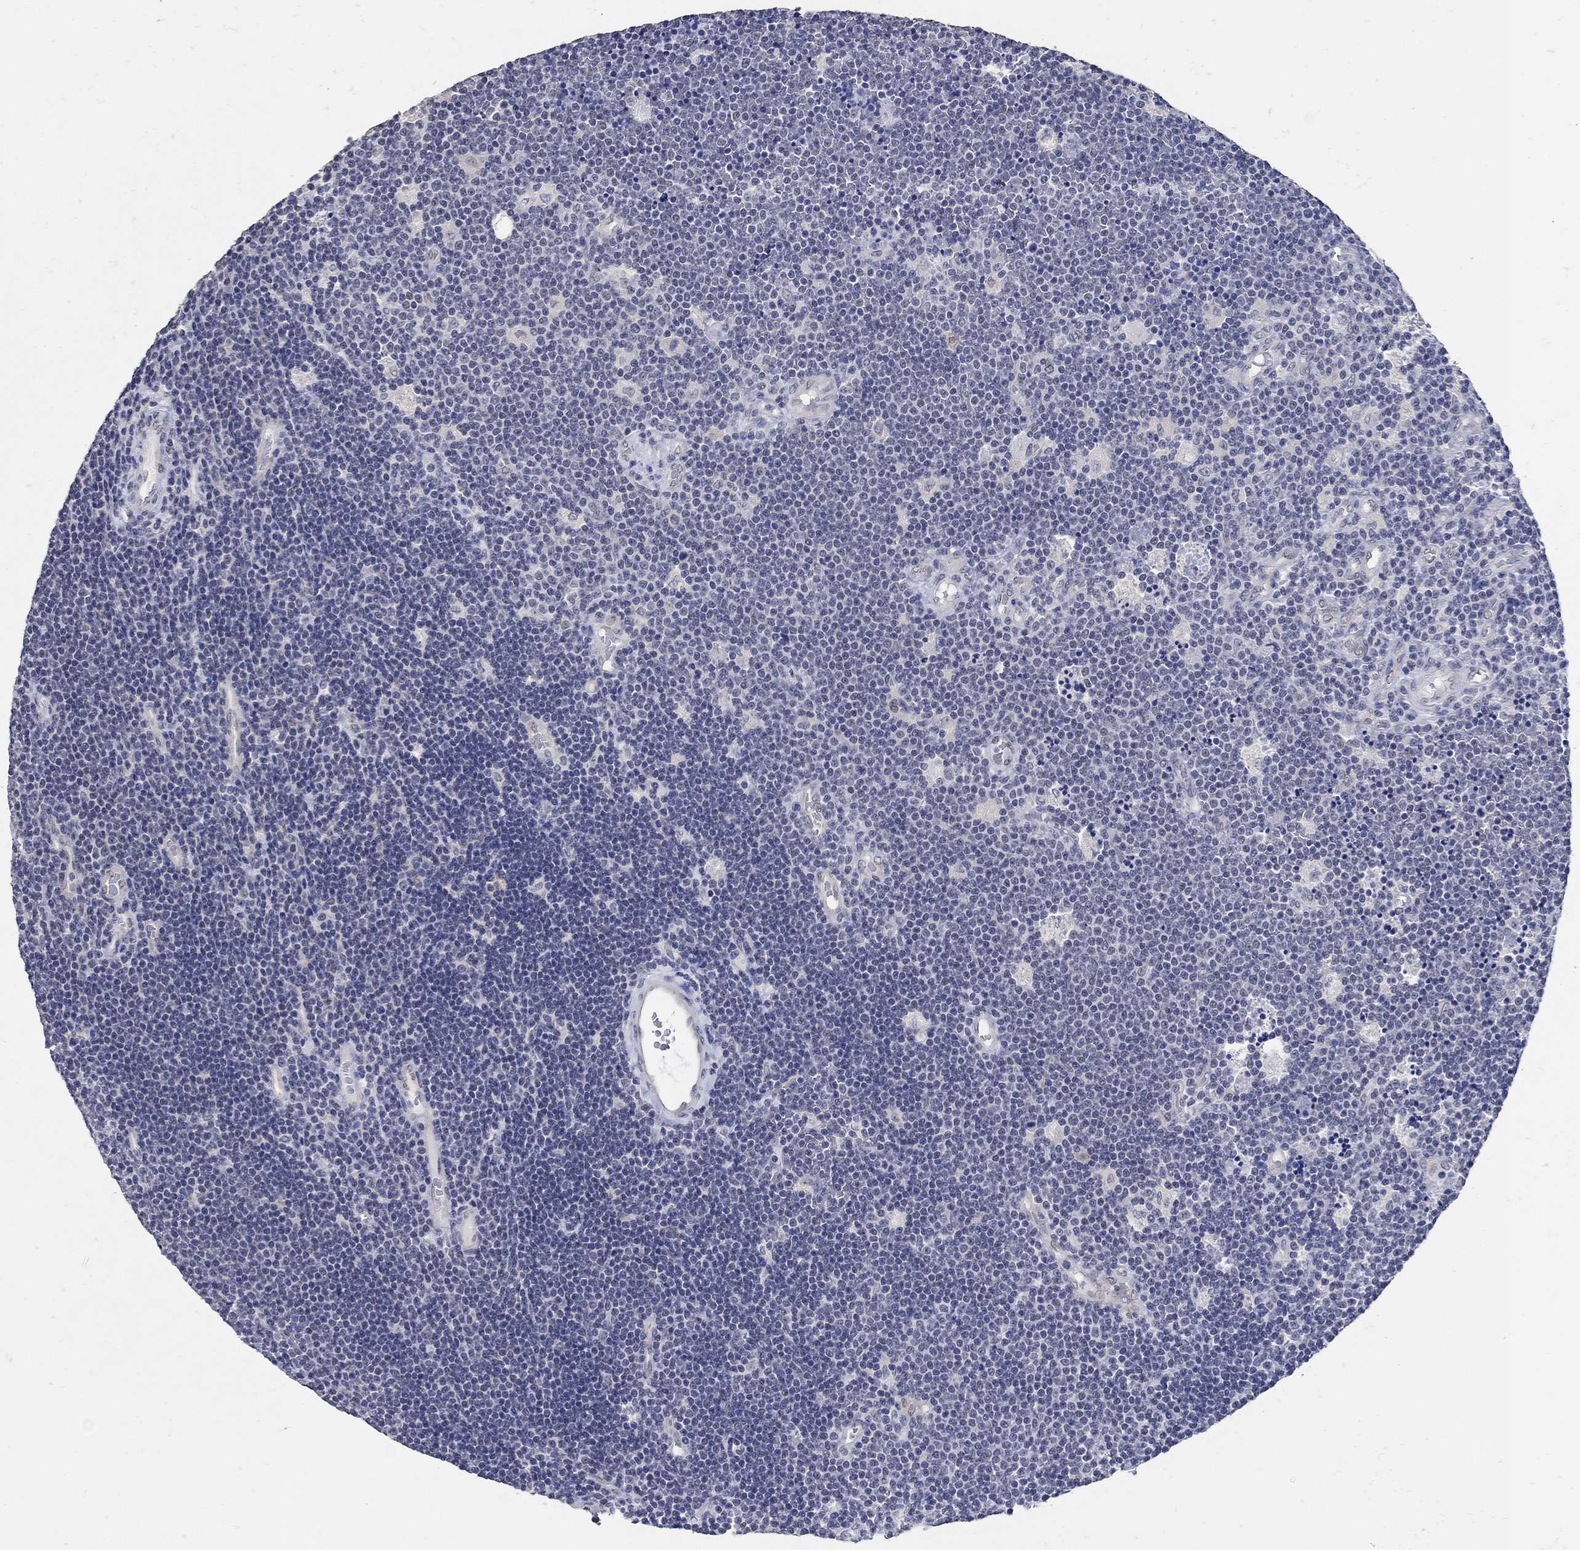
{"staining": {"intensity": "negative", "quantity": "none", "location": "none"}, "tissue": "lymphoma", "cell_type": "Tumor cells", "image_type": "cancer", "snomed": [{"axis": "morphology", "description": "Malignant lymphoma, non-Hodgkin's type, Low grade"}, {"axis": "topography", "description": "Brain"}], "caption": "A high-resolution micrograph shows immunohistochemistry staining of lymphoma, which shows no significant staining in tumor cells.", "gene": "KCNN3", "patient": {"sex": "female", "age": 66}}